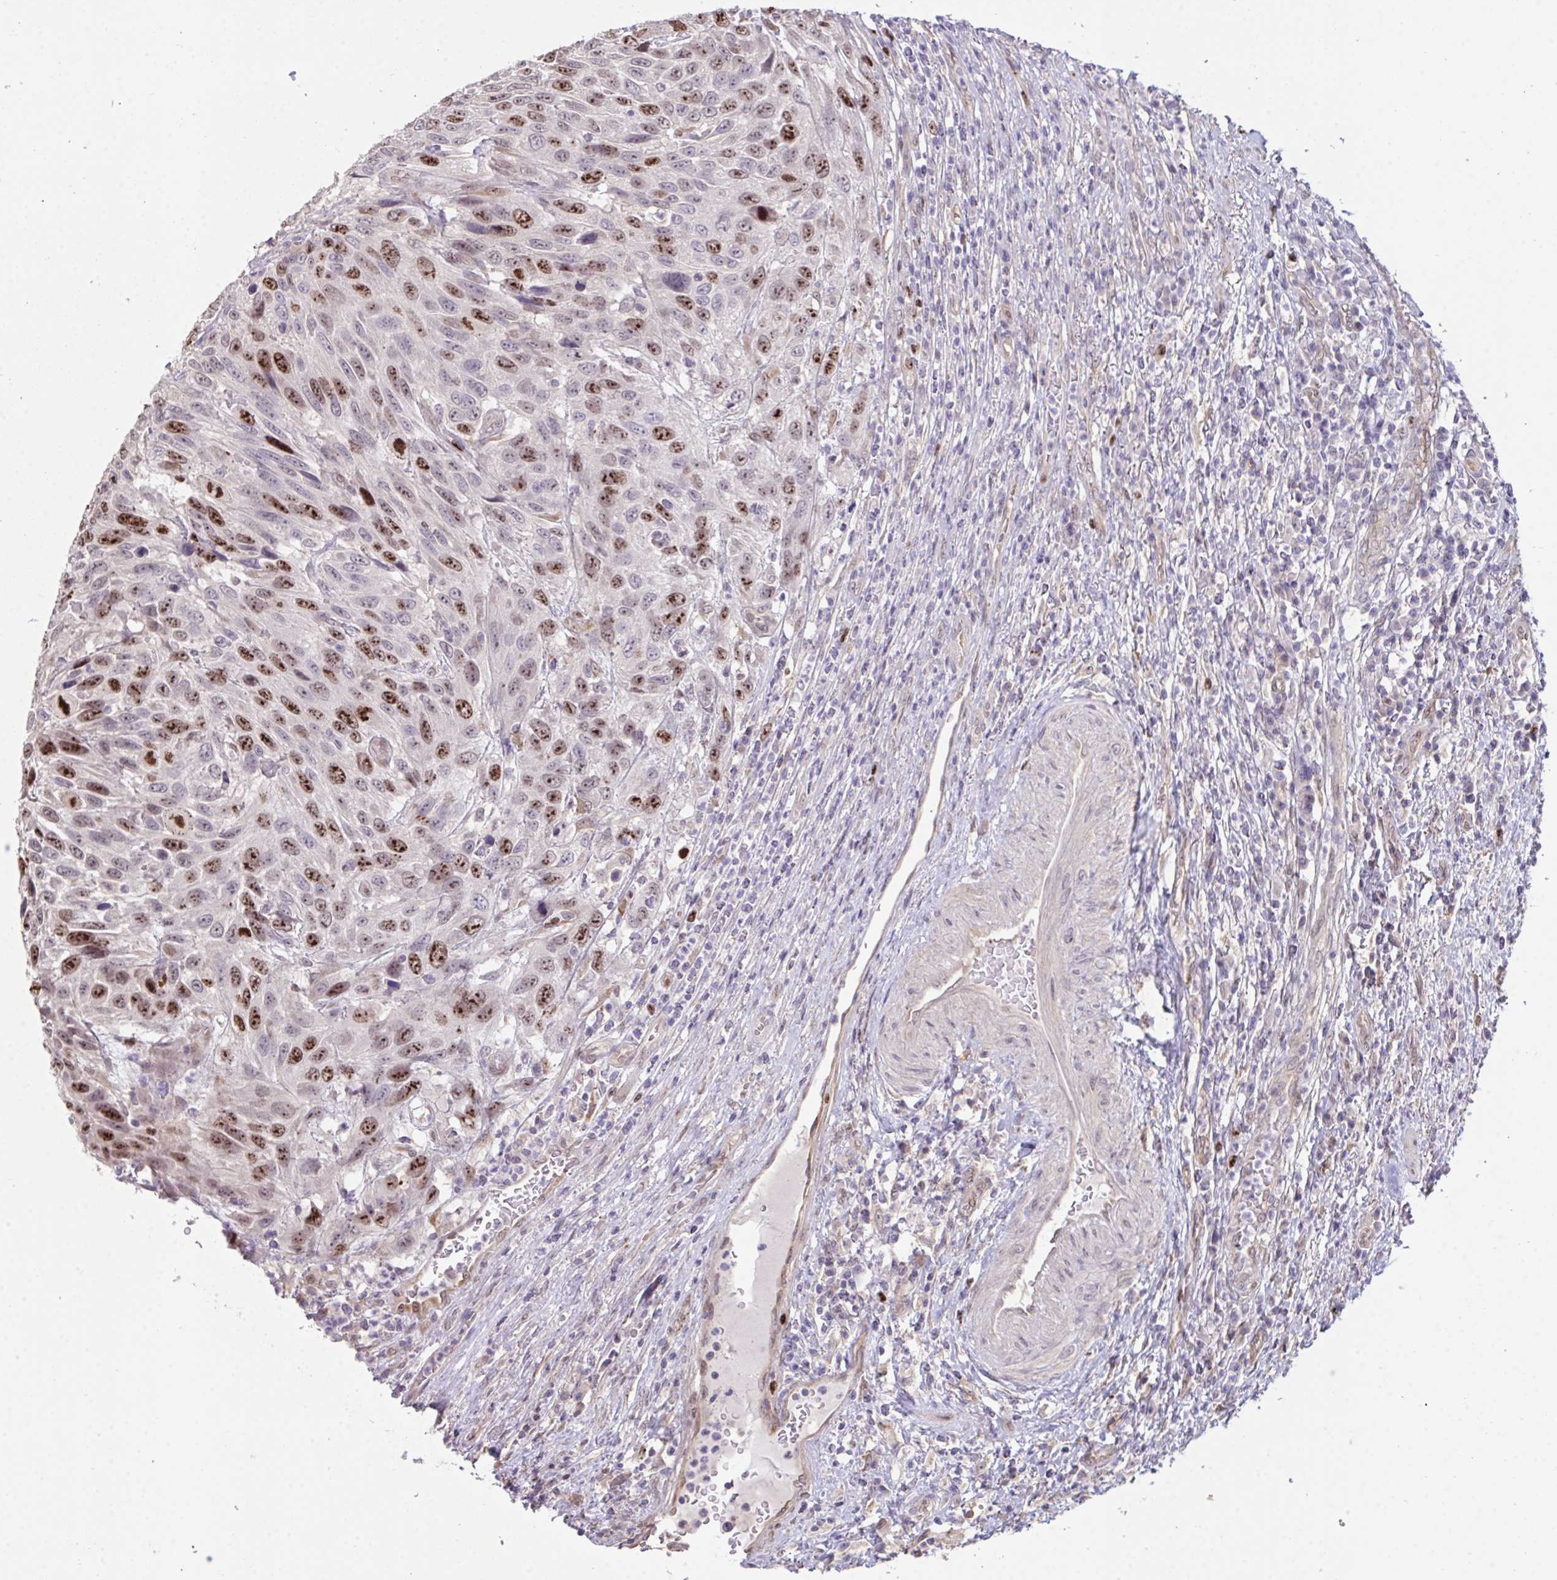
{"staining": {"intensity": "strong", "quantity": "25%-75%", "location": "nuclear"}, "tissue": "urothelial cancer", "cell_type": "Tumor cells", "image_type": "cancer", "snomed": [{"axis": "morphology", "description": "Urothelial carcinoma, High grade"}, {"axis": "topography", "description": "Urinary bladder"}], "caption": "High-grade urothelial carcinoma was stained to show a protein in brown. There is high levels of strong nuclear staining in about 25%-75% of tumor cells.", "gene": "SETD7", "patient": {"sex": "female", "age": 70}}